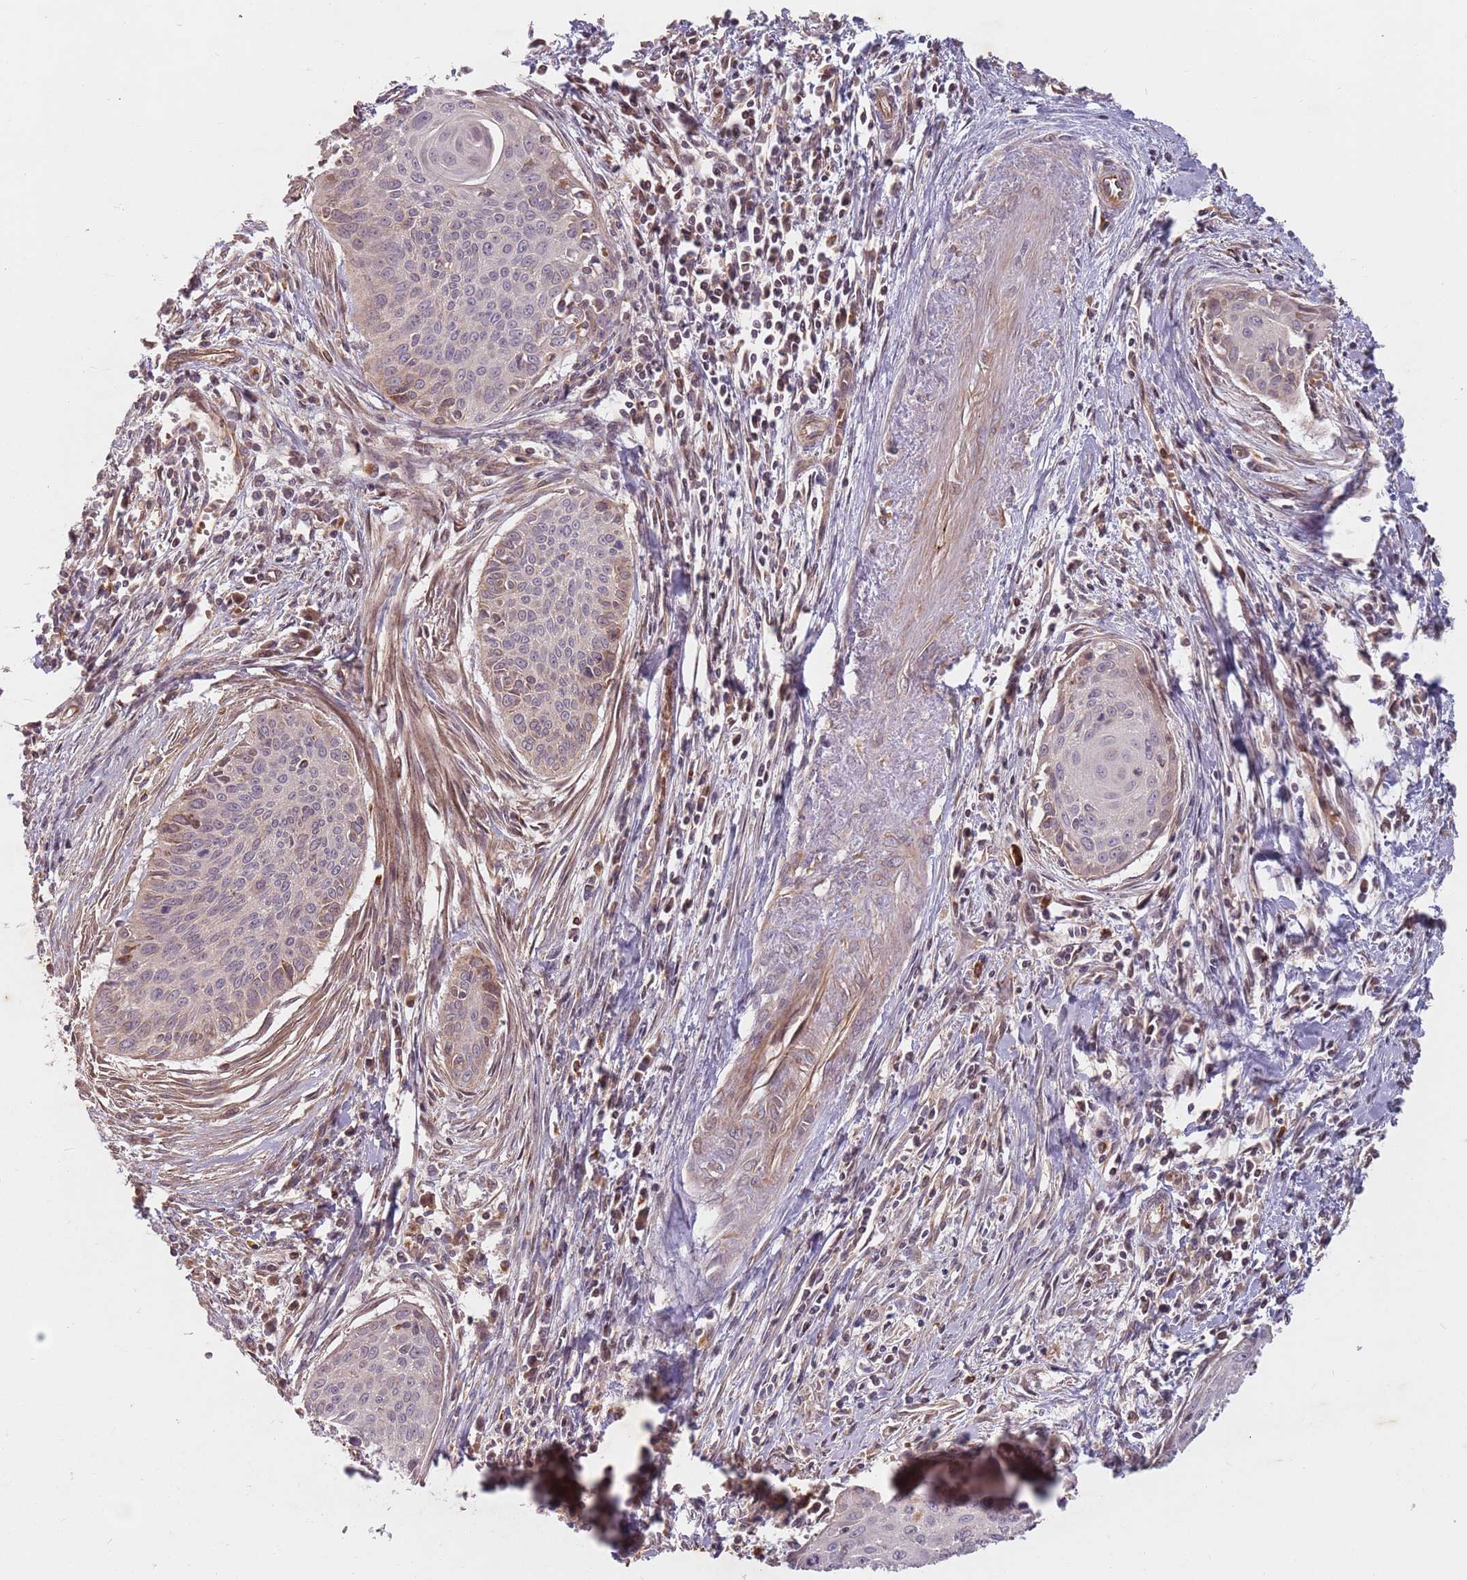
{"staining": {"intensity": "negative", "quantity": "none", "location": "none"}, "tissue": "cervical cancer", "cell_type": "Tumor cells", "image_type": "cancer", "snomed": [{"axis": "morphology", "description": "Squamous cell carcinoma, NOS"}, {"axis": "topography", "description": "Cervix"}], "caption": "The IHC image has no significant positivity in tumor cells of cervical squamous cell carcinoma tissue.", "gene": "GPR180", "patient": {"sex": "female", "age": 55}}